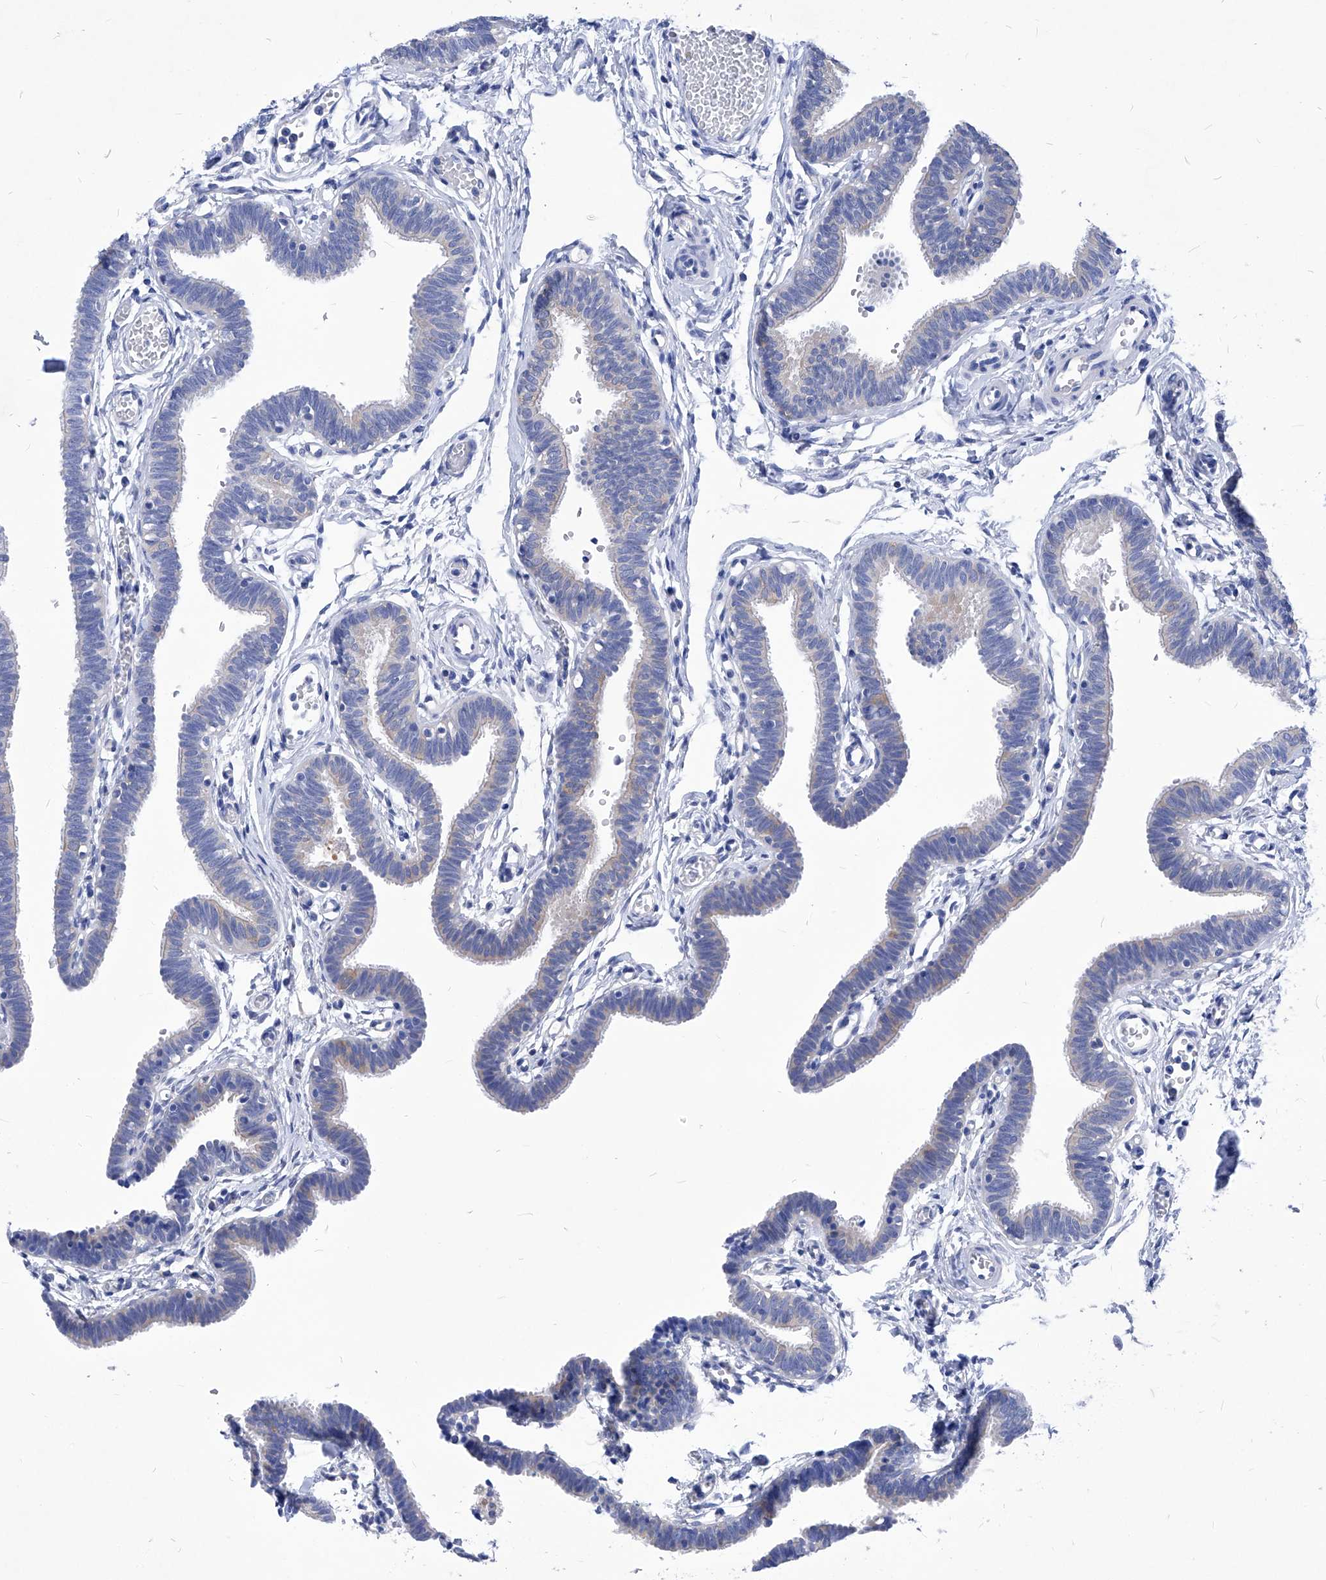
{"staining": {"intensity": "weak", "quantity": "<25%", "location": "cytoplasmic/membranous"}, "tissue": "fallopian tube", "cell_type": "Glandular cells", "image_type": "normal", "snomed": [{"axis": "morphology", "description": "Normal tissue, NOS"}, {"axis": "topography", "description": "Fallopian tube"}, {"axis": "topography", "description": "Ovary"}], "caption": "Glandular cells are negative for protein expression in benign human fallopian tube. The staining was performed using DAB (3,3'-diaminobenzidine) to visualize the protein expression in brown, while the nuclei were stained in blue with hematoxylin (Magnification: 20x).", "gene": "XPNPEP1", "patient": {"sex": "female", "age": 23}}